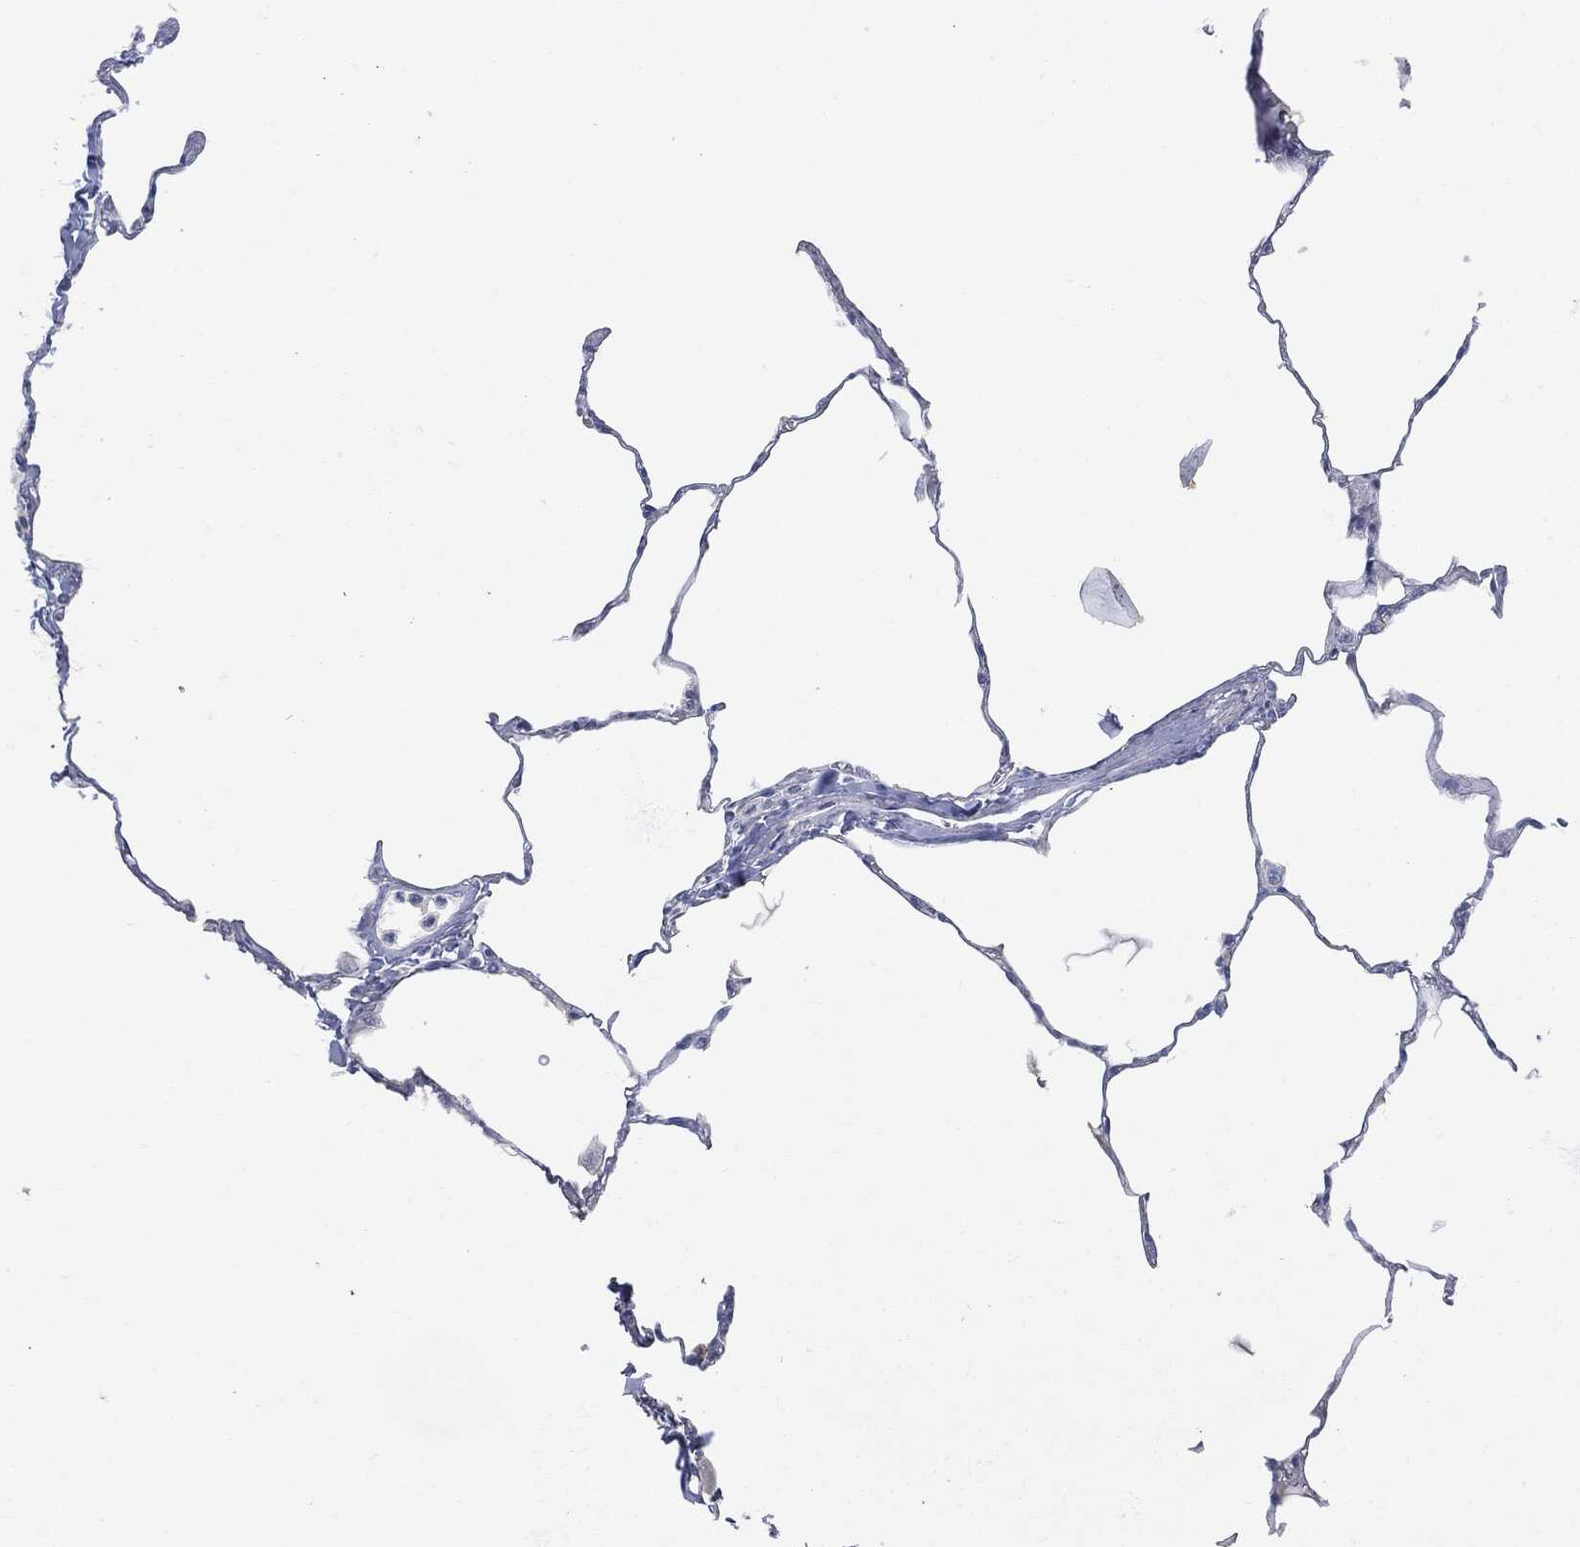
{"staining": {"intensity": "negative", "quantity": "none", "location": "none"}, "tissue": "lung", "cell_type": "Alveolar cells", "image_type": "normal", "snomed": [{"axis": "morphology", "description": "Normal tissue, NOS"}, {"axis": "morphology", "description": "Adenocarcinoma, metastatic, NOS"}, {"axis": "topography", "description": "Lung"}], "caption": "Immunohistochemical staining of normal human lung reveals no significant staining in alveolar cells. (DAB (3,3'-diaminobenzidine) immunohistochemistry (IHC) with hematoxylin counter stain).", "gene": "UBE2C", "patient": {"sex": "male", "age": 45}}